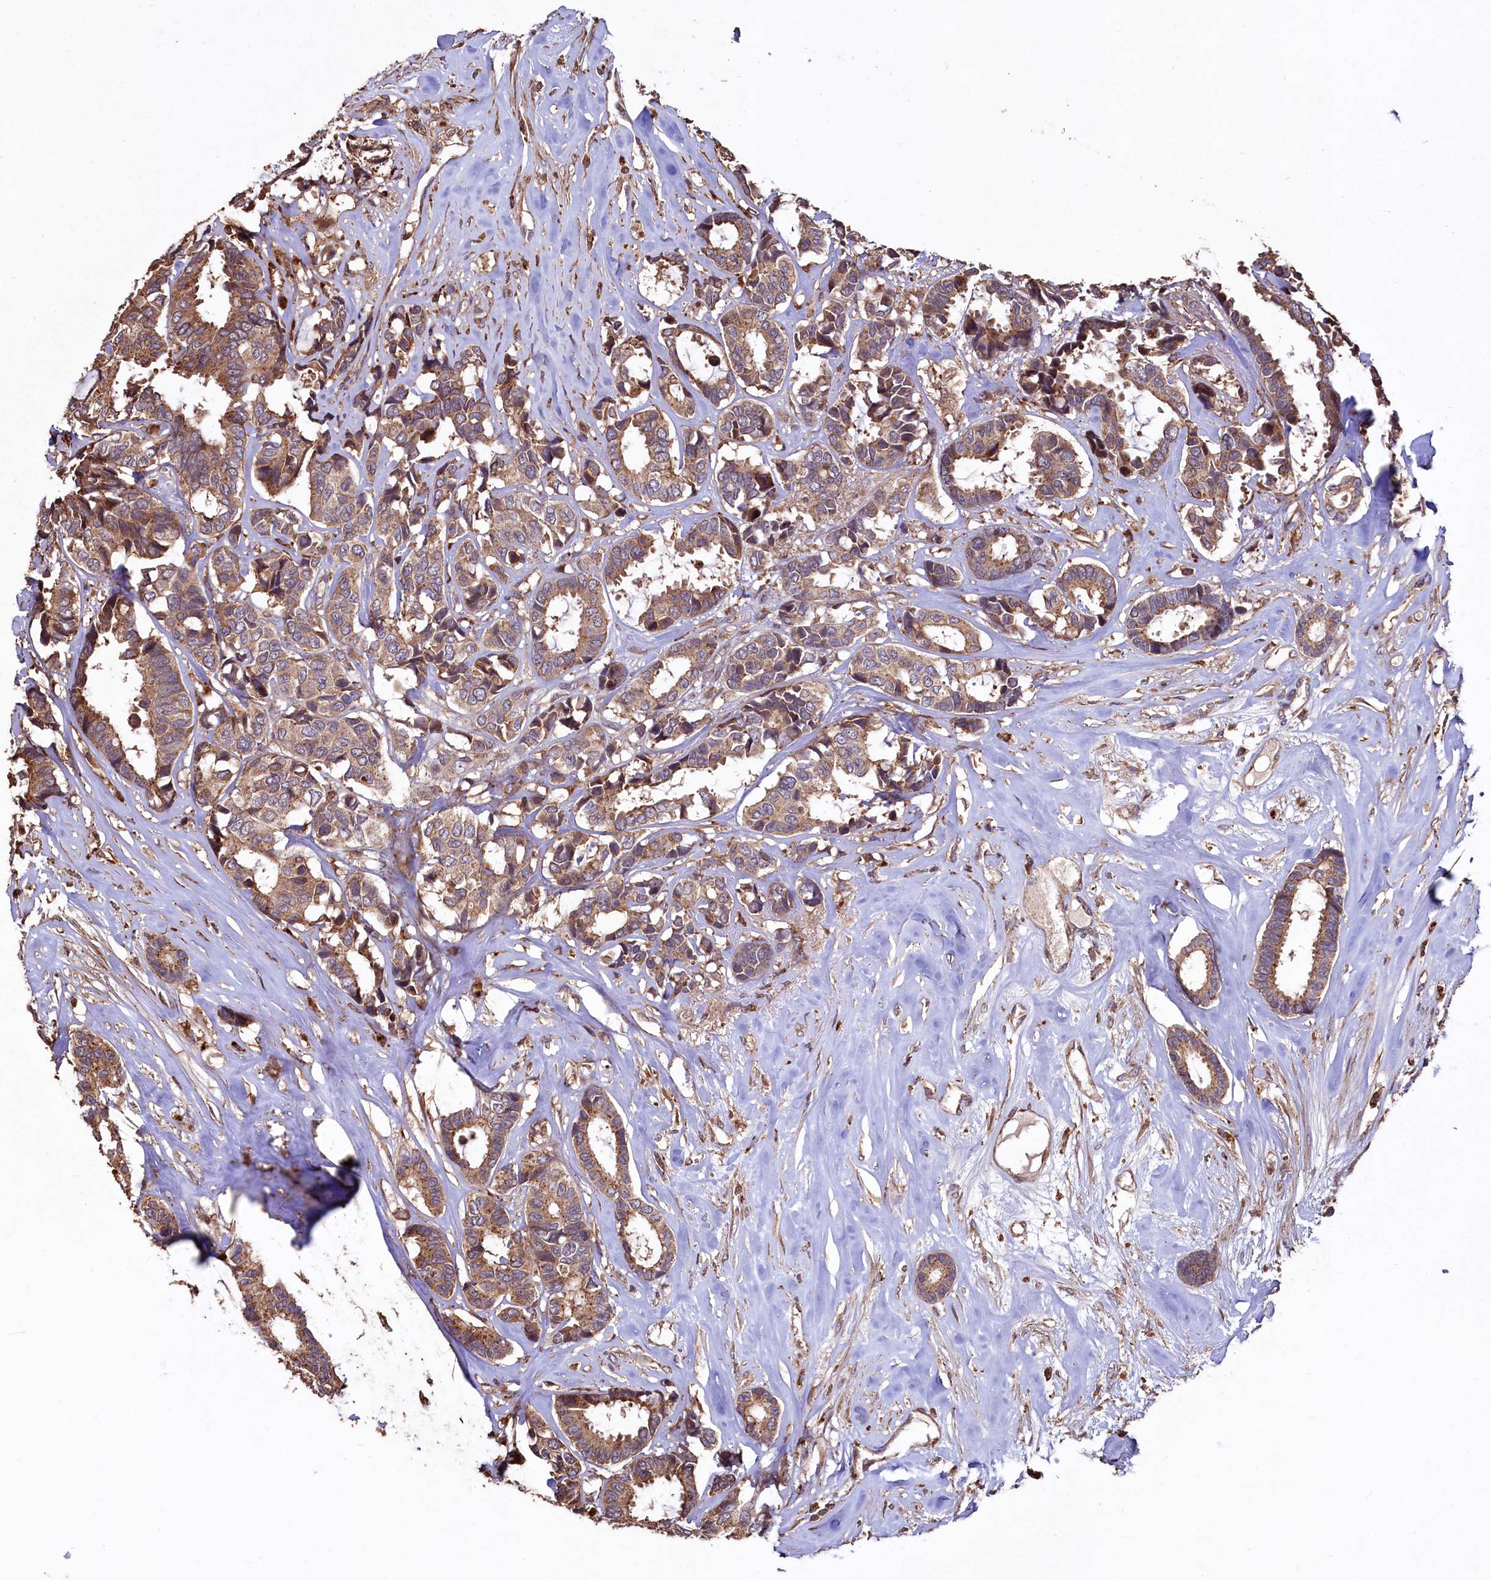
{"staining": {"intensity": "moderate", "quantity": ">75%", "location": "cytoplasmic/membranous"}, "tissue": "breast cancer", "cell_type": "Tumor cells", "image_type": "cancer", "snomed": [{"axis": "morphology", "description": "Duct carcinoma"}, {"axis": "topography", "description": "Breast"}], "caption": "This photomicrograph exhibits IHC staining of human breast cancer (invasive ductal carcinoma), with medium moderate cytoplasmic/membranous positivity in about >75% of tumor cells.", "gene": "TMEM98", "patient": {"sex": "female", "age": 87}}